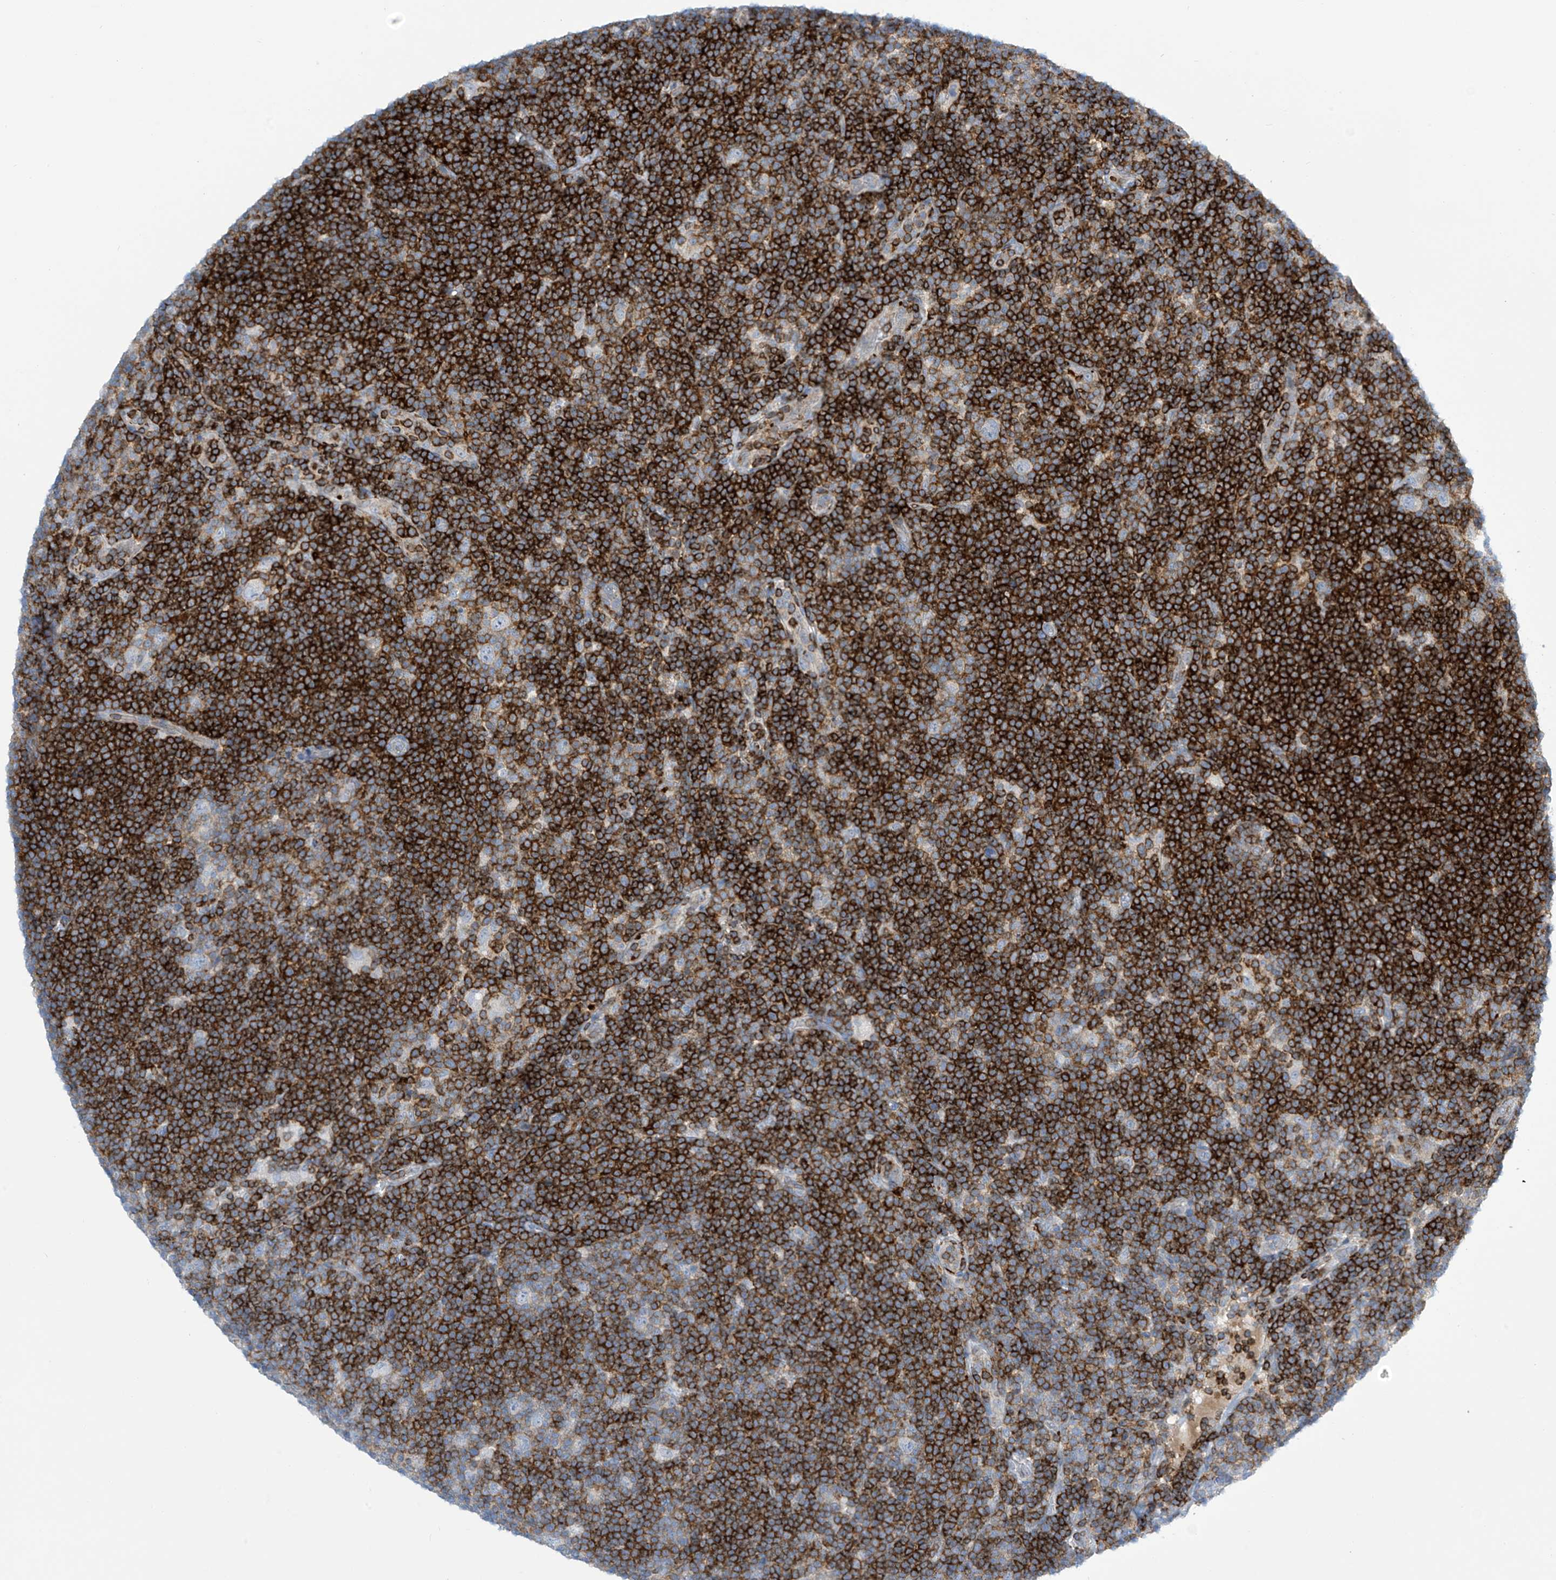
{"staining": {"intensity": "negative", "quantity": "none", "location": "none"}, "tissue": "lymphoma", "cell_type": "Tumor cells", "image_type": "cancer", "snomed": [{"axis": "morphology", "description": "Hodgkin's disease, NOS"}, {"axis": "topography", "description": "Lymph node"}], "caption": "High magnification brightfield microscopy of Hodgkin's disease stained with DAB (brown) and counterstained with hematoxylin (blue): tumor cells show no significant staining.", "gene": "IBA57", "patient": {"sex": "female", "age": 57}}